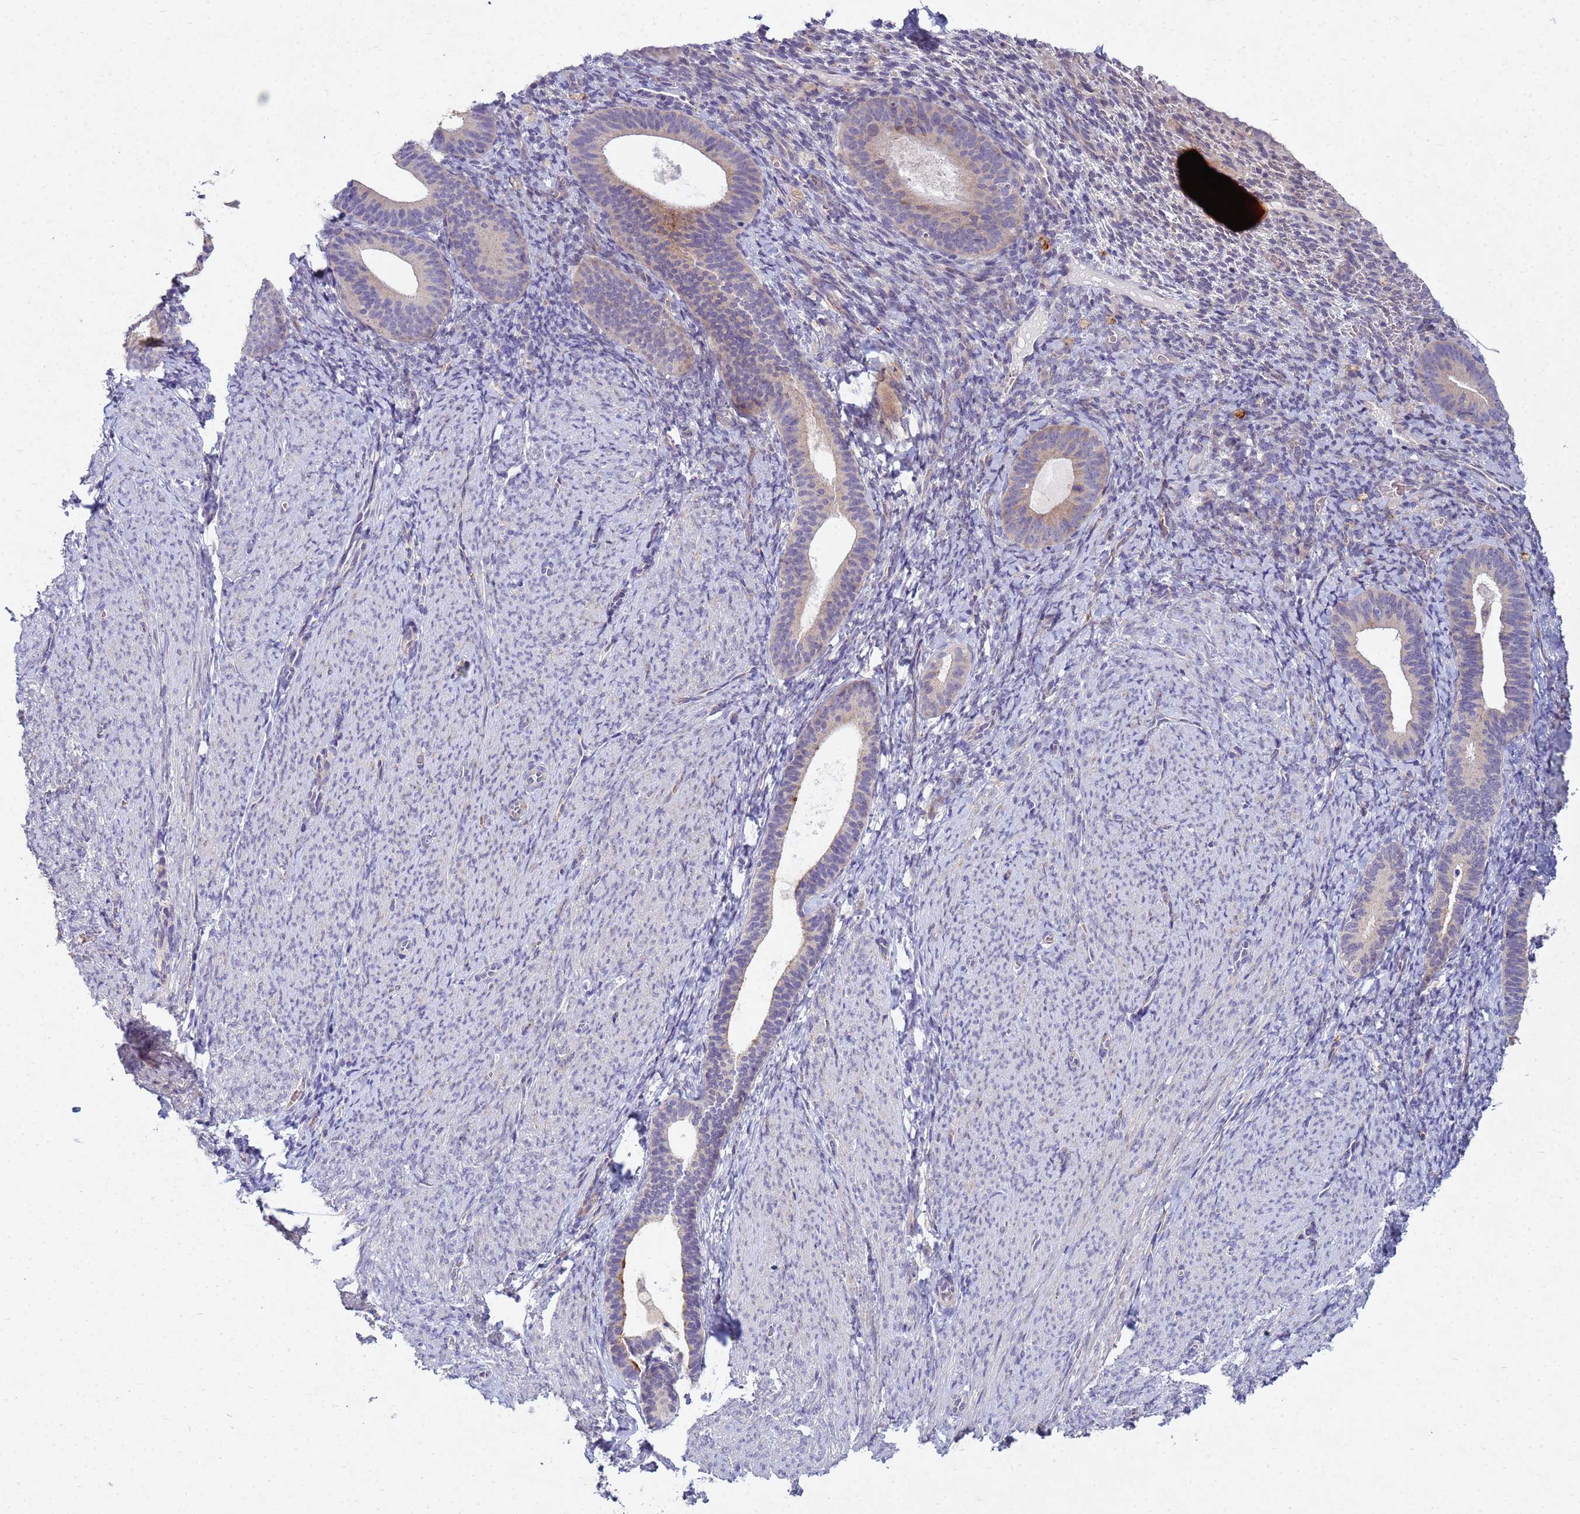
{"staining": {"intensity": "negative", "quantity": "none", "location": "none"}, "tissue": "endometrium", "cell_type": "Cells in endometrial stroma", "image_type": "normal", "snomed": [{"axis": "morphology", "description": "Normal tissue, NOS"}, {"axis": "topography", "description": "Endometrium"}], "caption": "The image exhibits no staining of cells in endometrial stroma in unremarkable endometrium.", "gene": "TNPO2", "patient": {"sex": "female", "age": 65}}